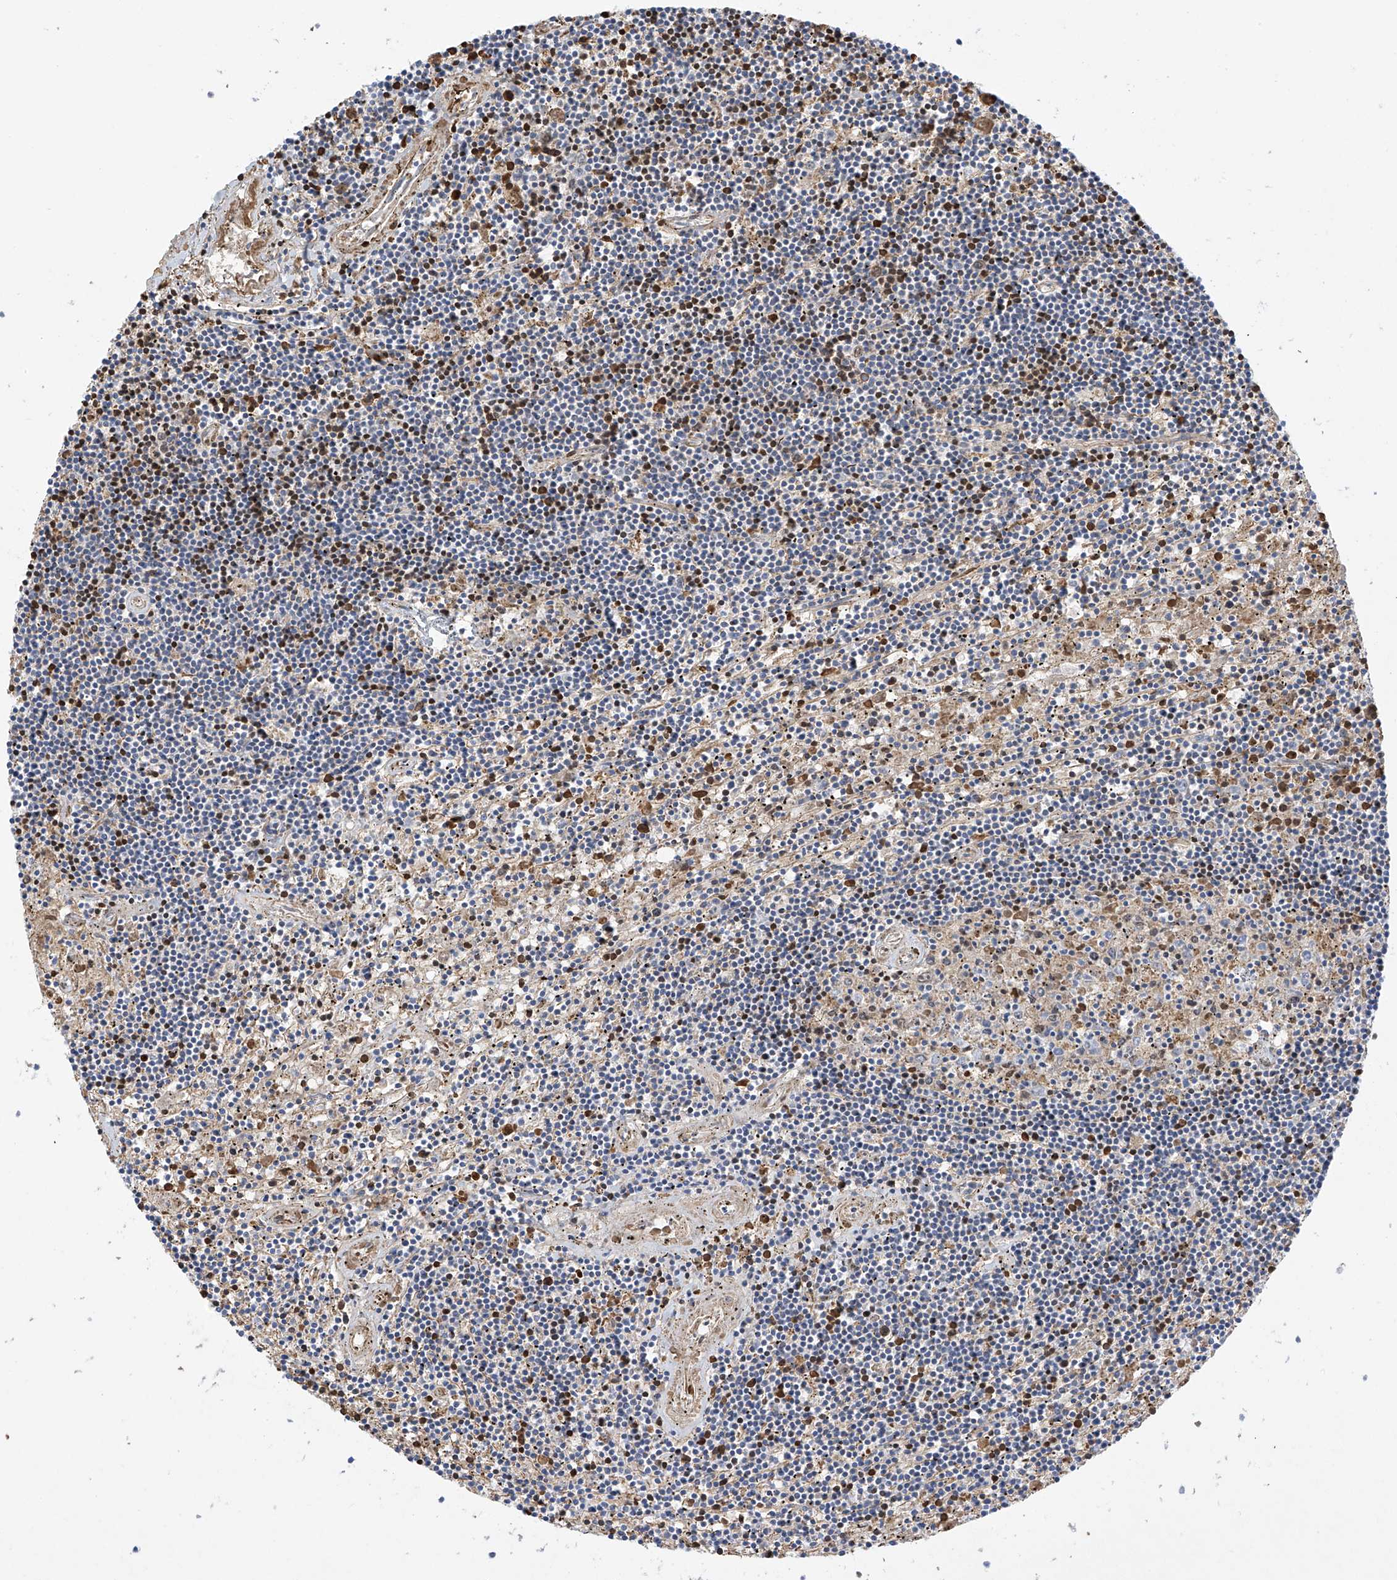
{"staining": {"intensity": "negative", "quantity": "none", "location": "none"}, "tissue": "lymphoma", "cell_type": "Tumor cells", "image_type": "cancer", "snomed": [{"axis": "morphology", "description": "Malignant lymphoma, non-Hodgkin's type, Low grade"}, {"axis": "topography", "description": "Spleen"}], "caption": "A micrograph of low-grade malignant lymphoma, non-Hodgkin's type stained for a protein displays no brown staining in tumor cells.", "gene": "METTL18", "patient": {"sex": "male", "age": 76}}